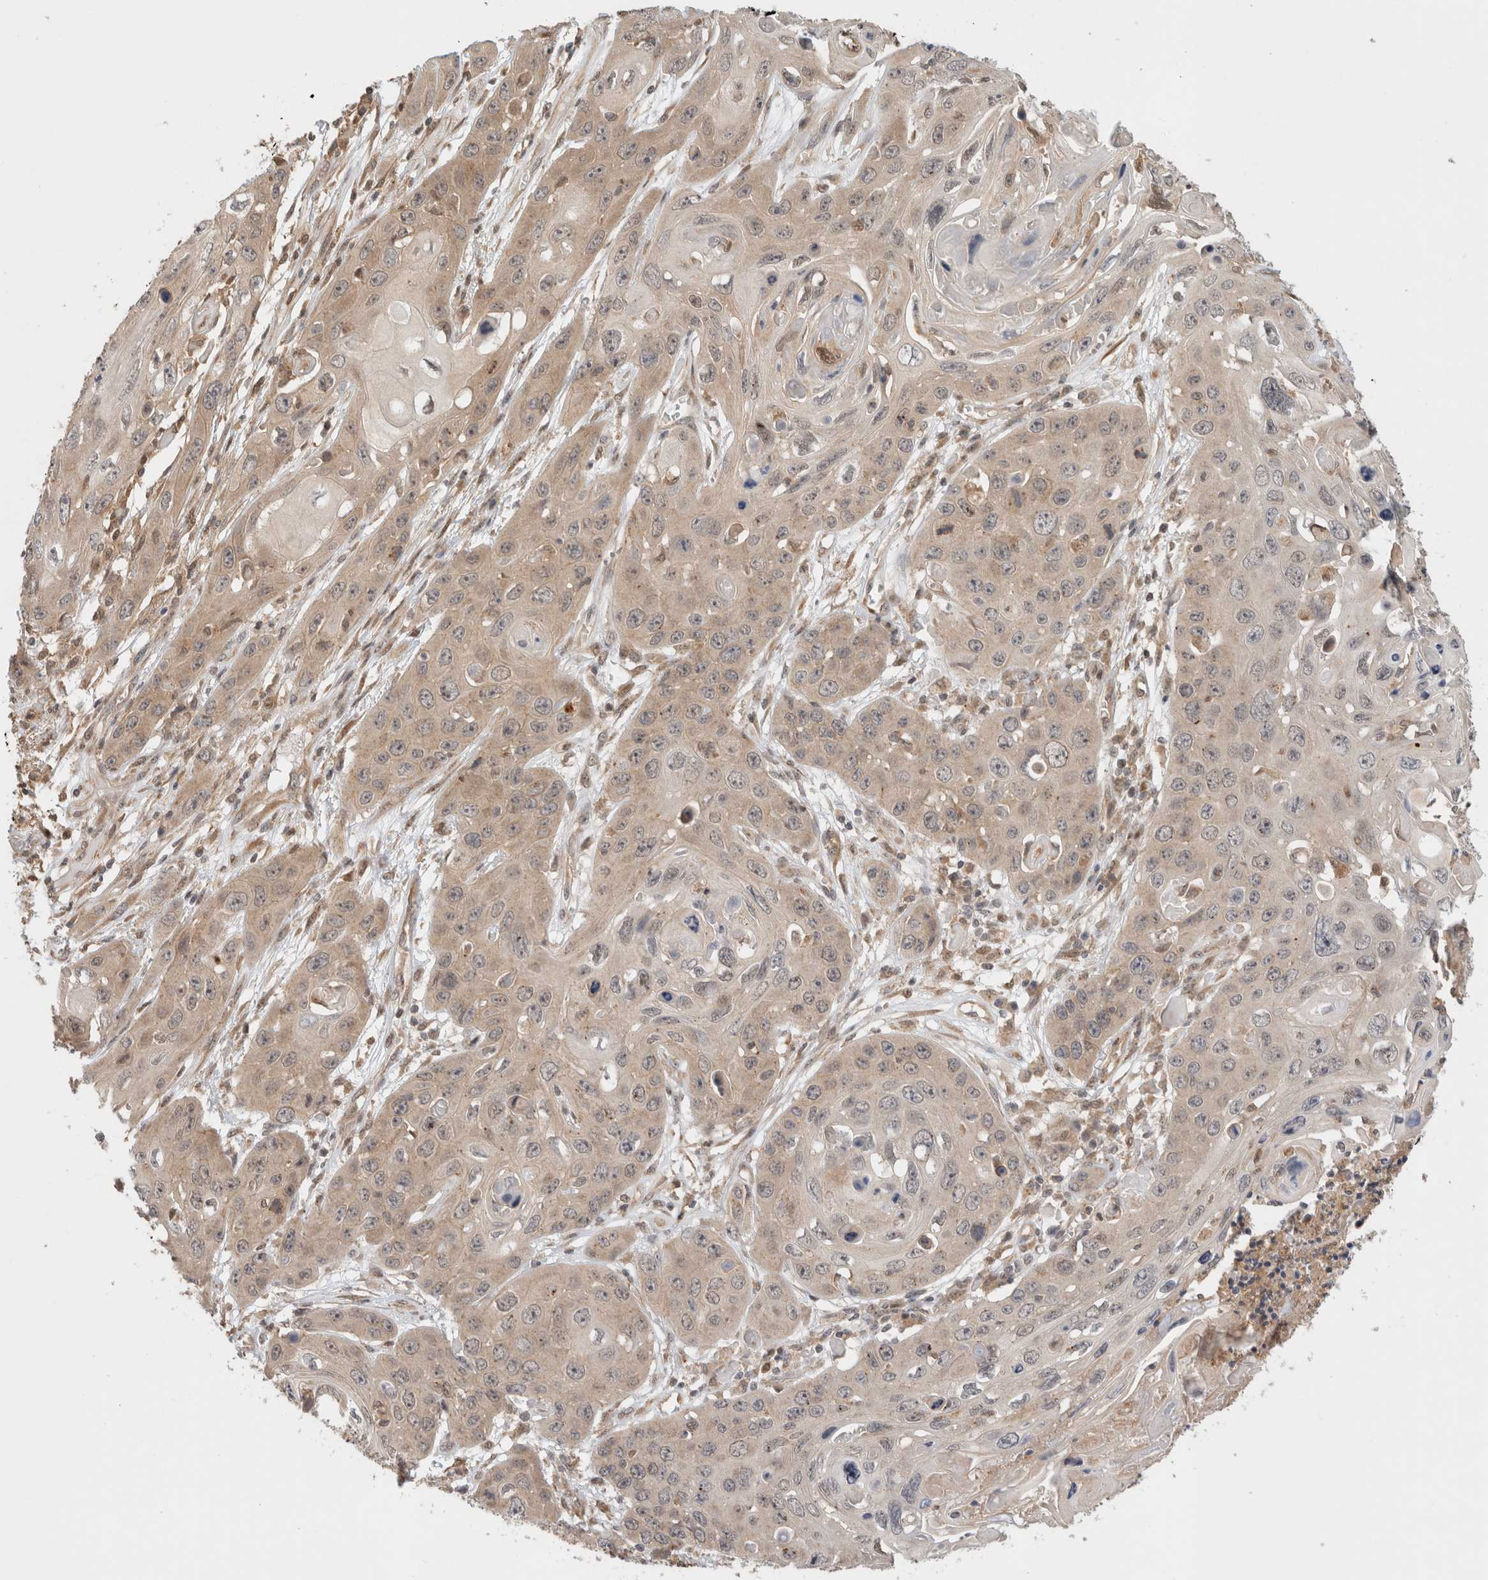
{"staining": {"intensity": "weak", "quantity": "25%-75%", "location": "cytoplasmic/membranous"}, "tissue": "skin cancer", "cell_type": "Tumor cells", "image_type": "cancer", "snomed": [{"axis": "morphology", "description": "Squamous cell carcinoma, NOS"}, {"axis": "topography", "description": "Skin"}], "caption": "Protein staining of squamous cell carcinoma (skin) tissue demonstrates weak cytoplasmic/membranous staining in approximately 25%-75% of tumor cells. Using DAB (brown) and hematoxylin (blue) stains, captured at high magnification using brightfield microscopy.", "gene": "OTUD6B", "patient": {"sex": "male", "age": 55}}